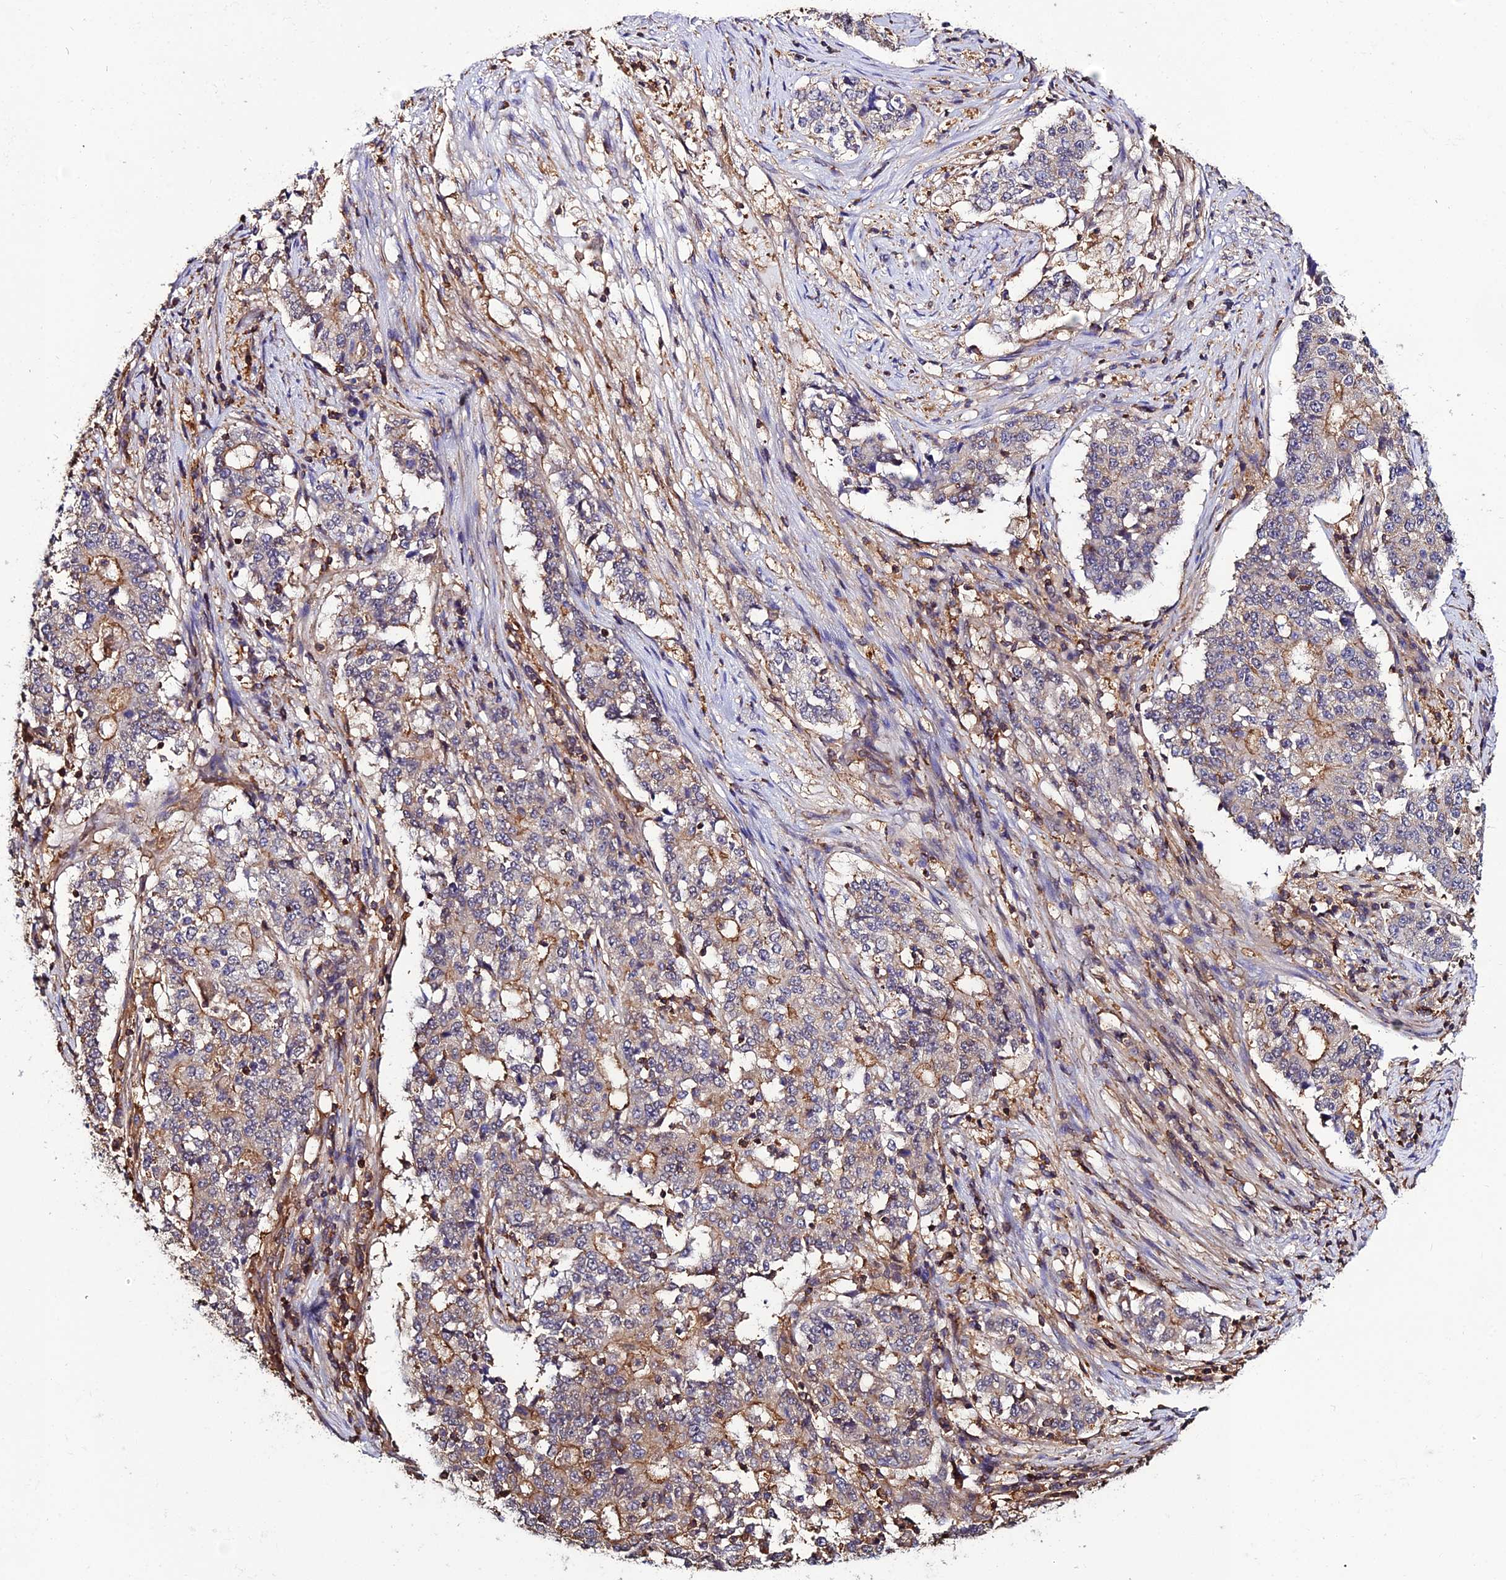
{"staining": {"intensity": "moderate", "quantity": "<25%", "location": "cytoplasmic/membranous"}, "tissue": "stomach cancer", "cell_type": "Tumor cells", "image_type": "cancer", "snomed": [{"axis": "morphology", "description": "Adenocarcinoma, NOS"}, {"axis": "topography", "description": "Stomach"}], "caption": "The image displays staining of stomach cancer (adenocarcinoma), revealing moderate cytoplasmic/membranous protein staining (brown color) within tumor cells.", "gene": "USP17L15", "patient": {"sex": "male", "age": 59}}